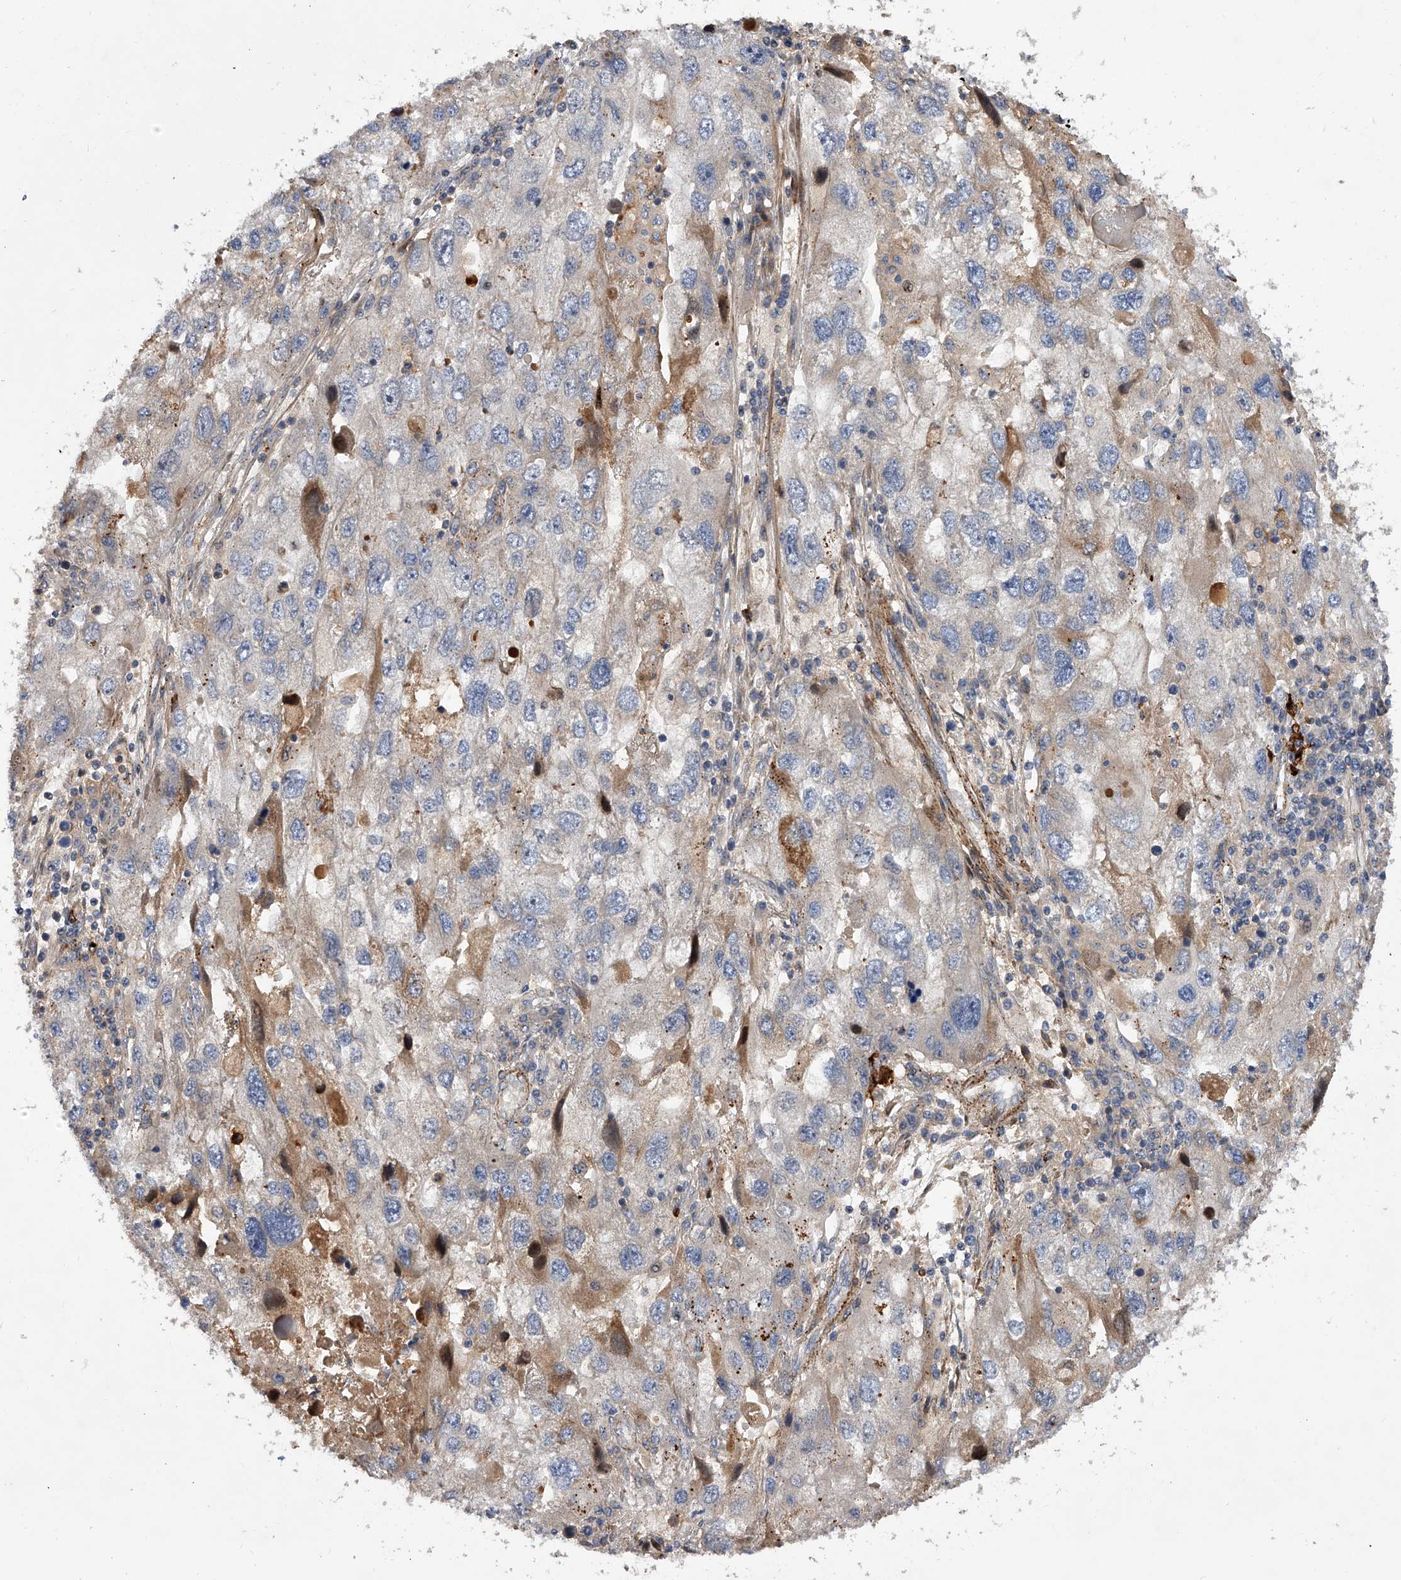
{"staining": {"intensity": "moderate", "quantity": "<25%", "location": "cytoplasmic/membranous"}, "tissue": "endometrial cancer", "cell_type": "Tumor cells", "image_type": "cancer", "snomed": [{"axis": "morphology", "description": "Adenocarcinoma, NOS"}, {"axis": "topography", "description": "Endometrium"}], "caption": "IHC micrograph of neoplastic tissue: human endometrial cancer stained using immunohistochemistry displays low levels of moderate protein expression localized specifically in the cytoplasmic/membranous of tumor cells, appearing as a cytoplasmic/membranous brown color.", "gene": "PDSS2", "patient": {"sex": "female", "age": 49}}